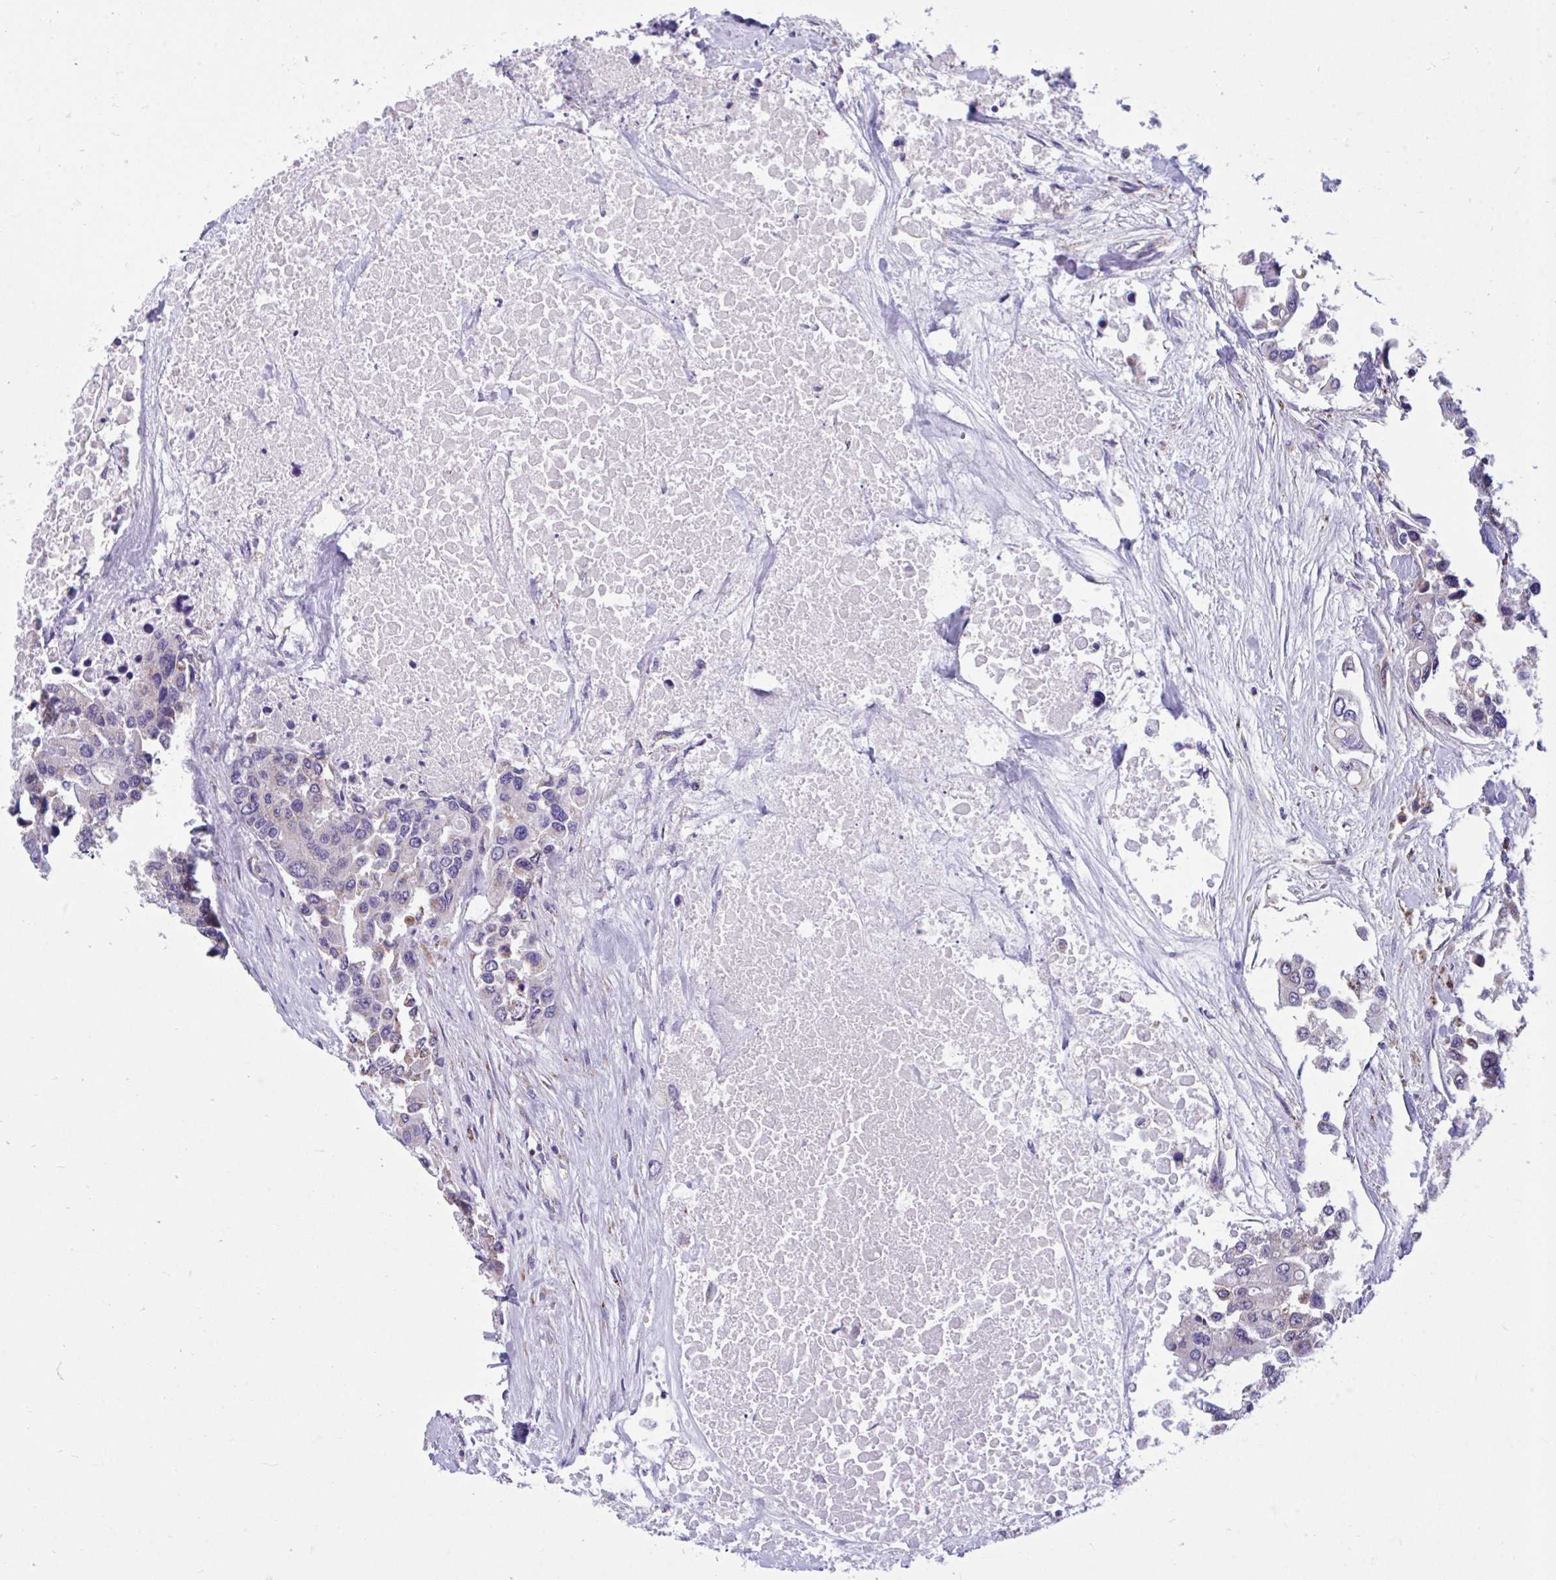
{"staining": {"intensity": "weak", "quantity": "<25%", "location": "cytoplasmic/membranous"}, "tissue": "colorectal cancer", "cell_type": "Tumor cells", "image_type": "cancer", "snomed": [{"axis": "morphology", "description": "Adenocarcinoma, NOS"}, {"axis": "topography", "description": "Colon"}], "caption": "This is a histopathology image of IHC staining of colorectal cancer, which shows no expression in tumor cells.", "gene": "OR13A1", "patient": {"sex": "male", "age": 77}}